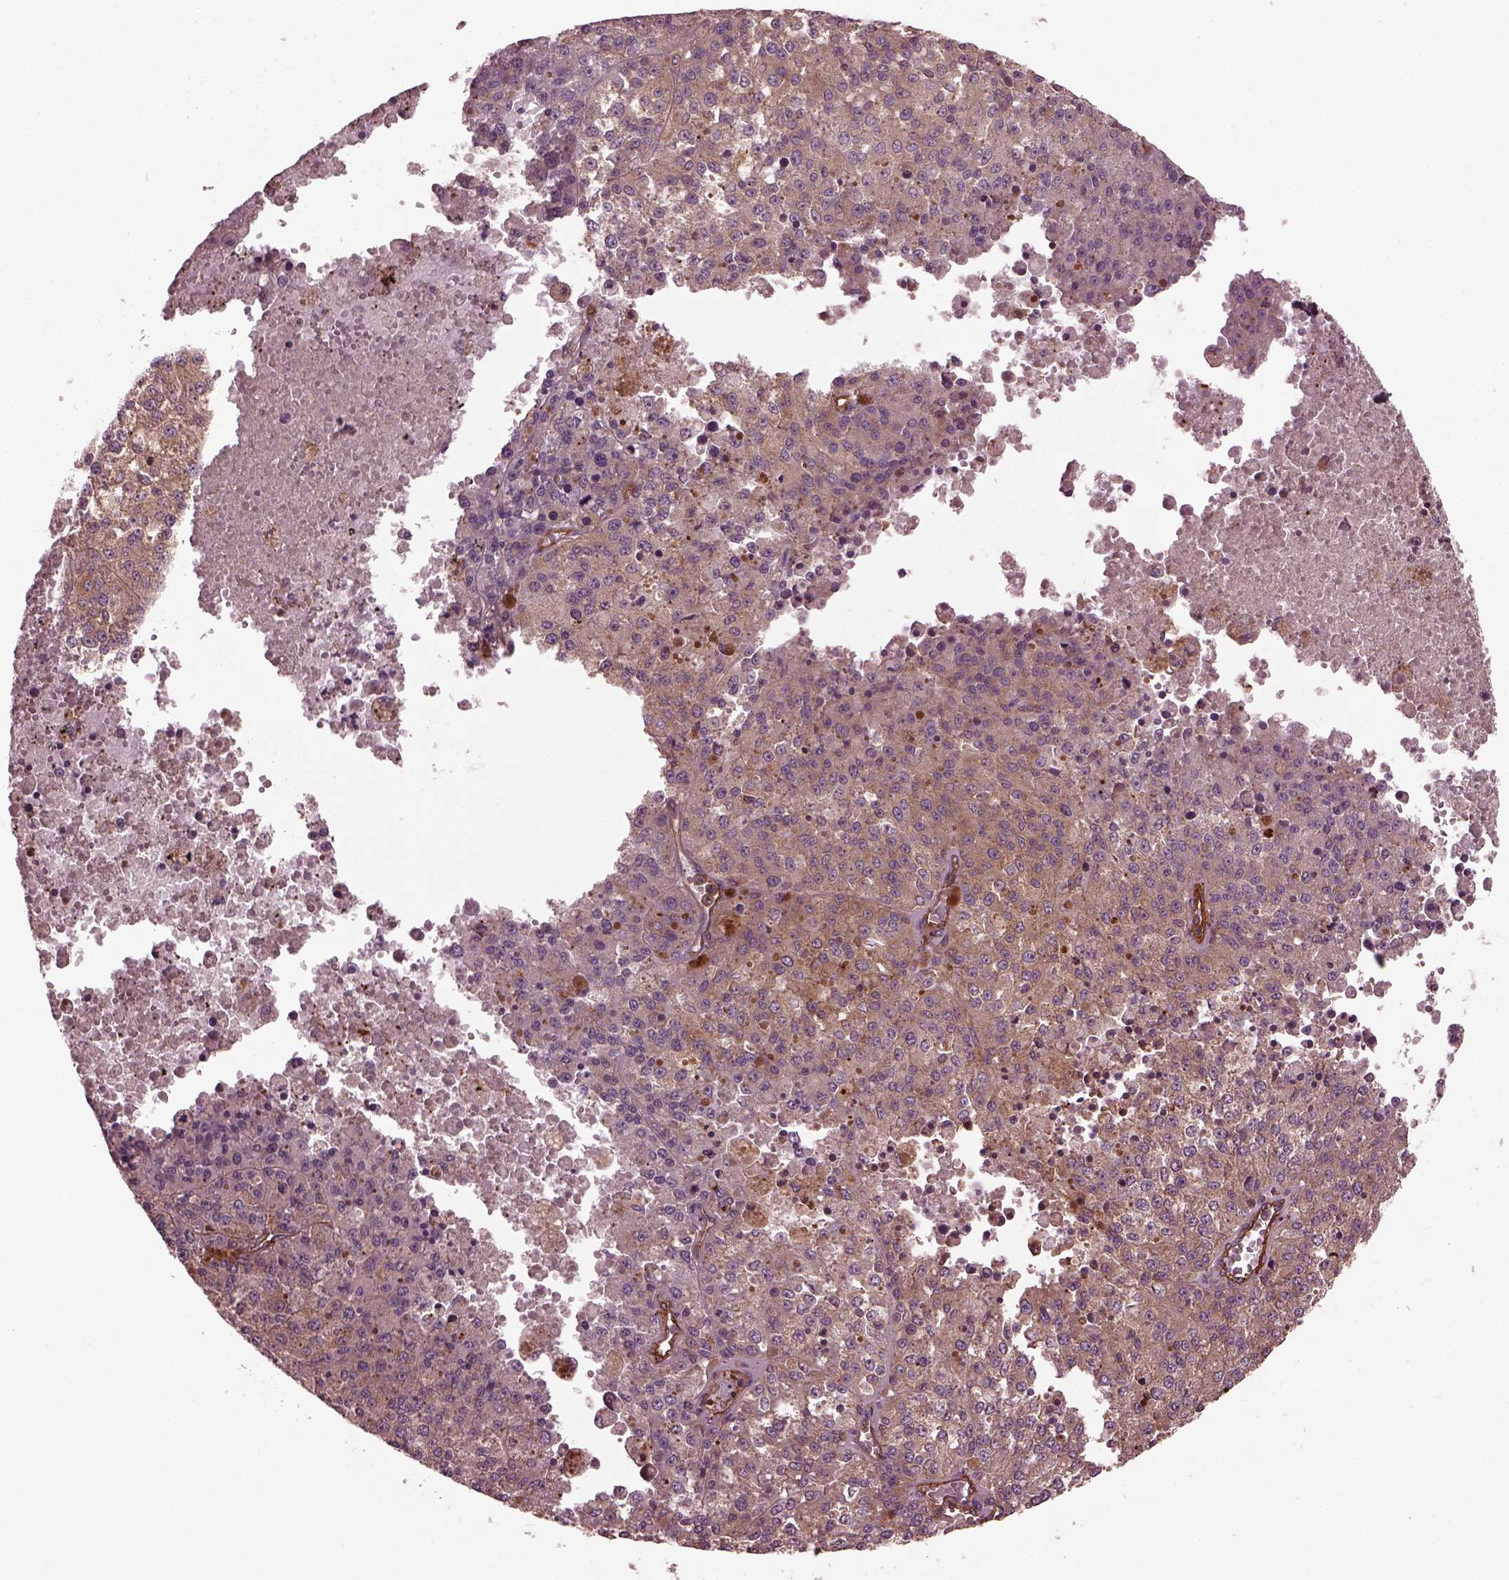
{"staining": {"intensity": "moderate", "quantity": ">75%", "location": "cytoplasmic/membranous"}, "tissue": "melanoma", "cell_type": "Tumor cells", "image_type": "cancer", "snomed": [{"axis": "morphology", "description": "Malignant melanoma, Metastatic site"}, {"axis": "topography", "description": "Lymph node"}], "caption": "Moderate cytoplasmic/membranous protein expression is appreciated in about >75% of tumor cells in malignant melanoma (metastatic site).", "gene": "MYL6", "patient": {"sex": "female", "age": 64}}